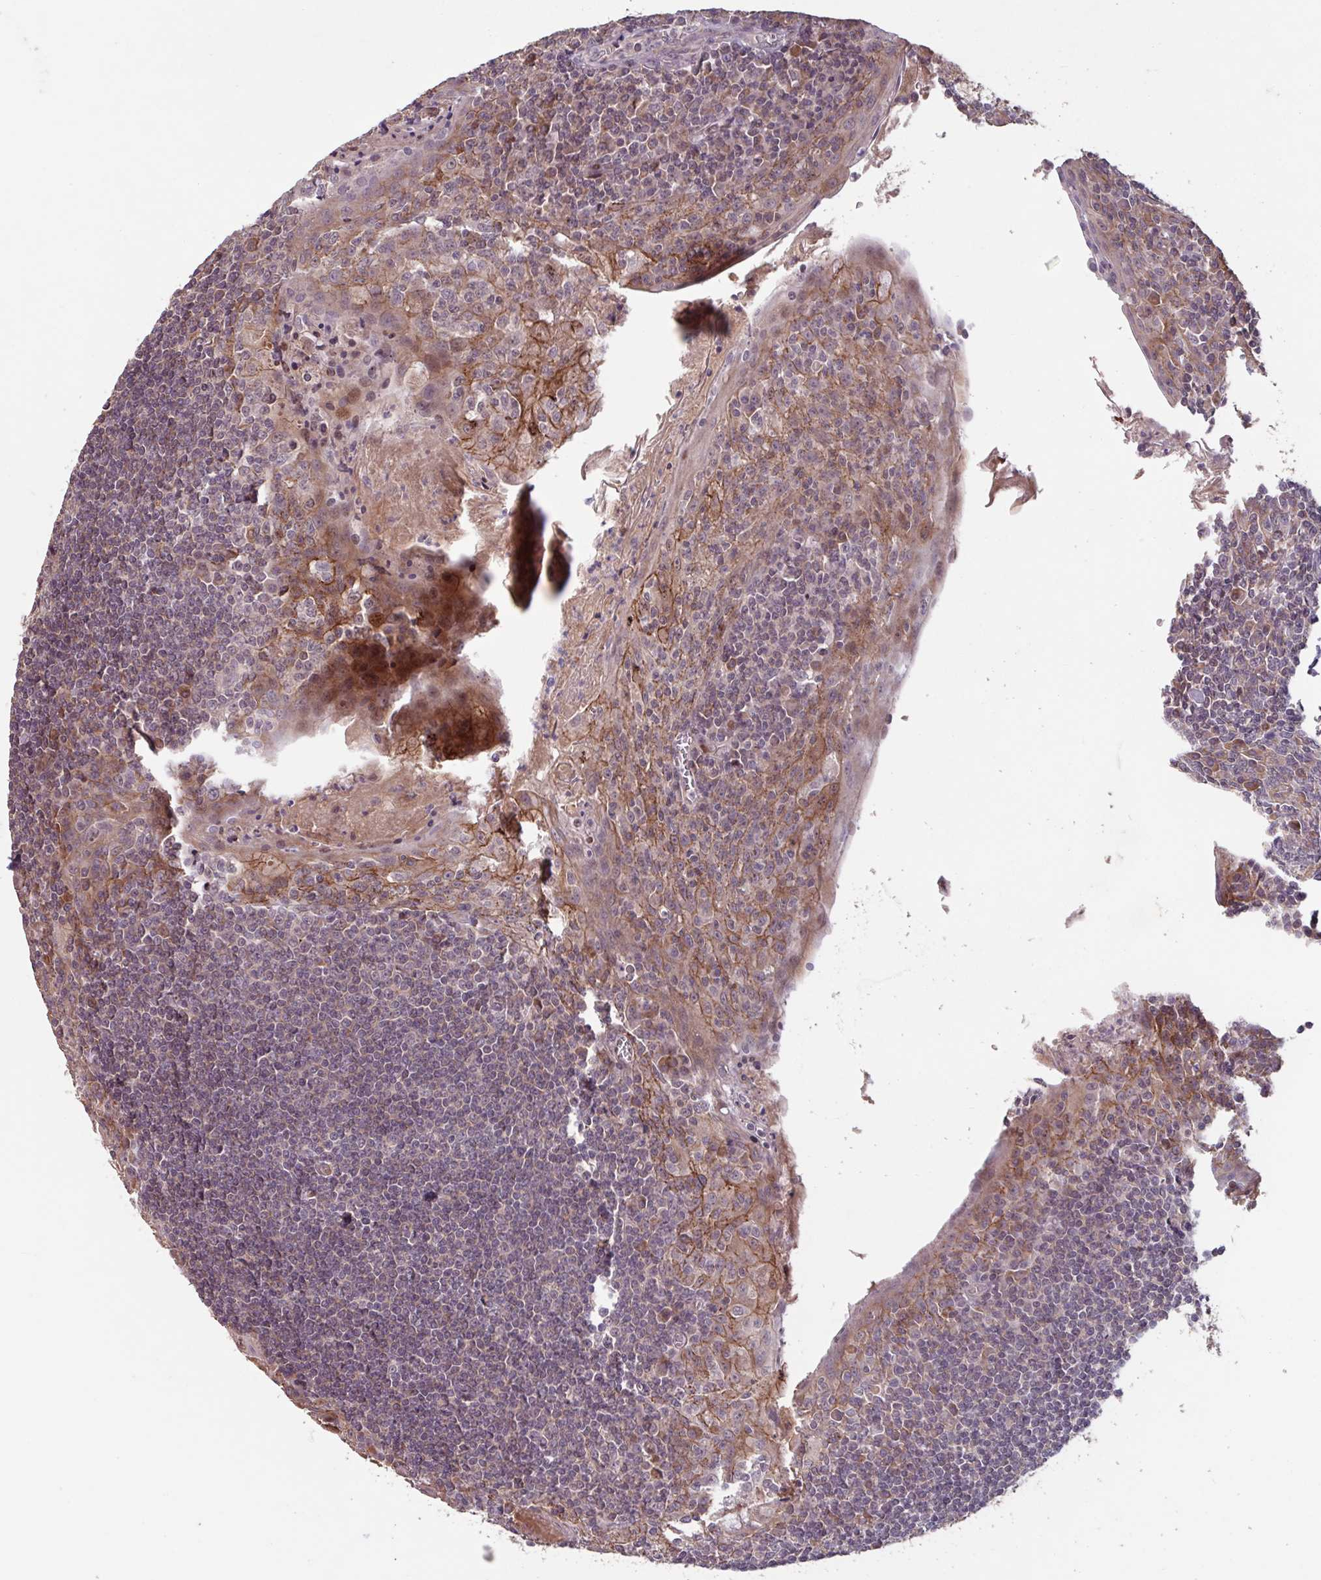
{"staining": {"intensity": "moderate", "quantity": "<25%", "location": "cytoplasmic/membranous,nuclear"}, "tissue": "tonsil", "cell_type": "Germinal center cells", "image_type": "normal", "snomed": [{"axis": "morphology", "description": "Normal tissue, NOS"}, {"axis": "topography", "description": "Tonsil"}], "caption": "Benign tonsil exhibits moderate cytoplasmic/membranous,nuclear staining in about <25% of germinal center cells, visualized by immunohistochemistry. The protein of interest is shown in brown color, while the nuclei are stained blue.", "gene": "TMEM88", "patient": {"sex": "male", "age": 27}}